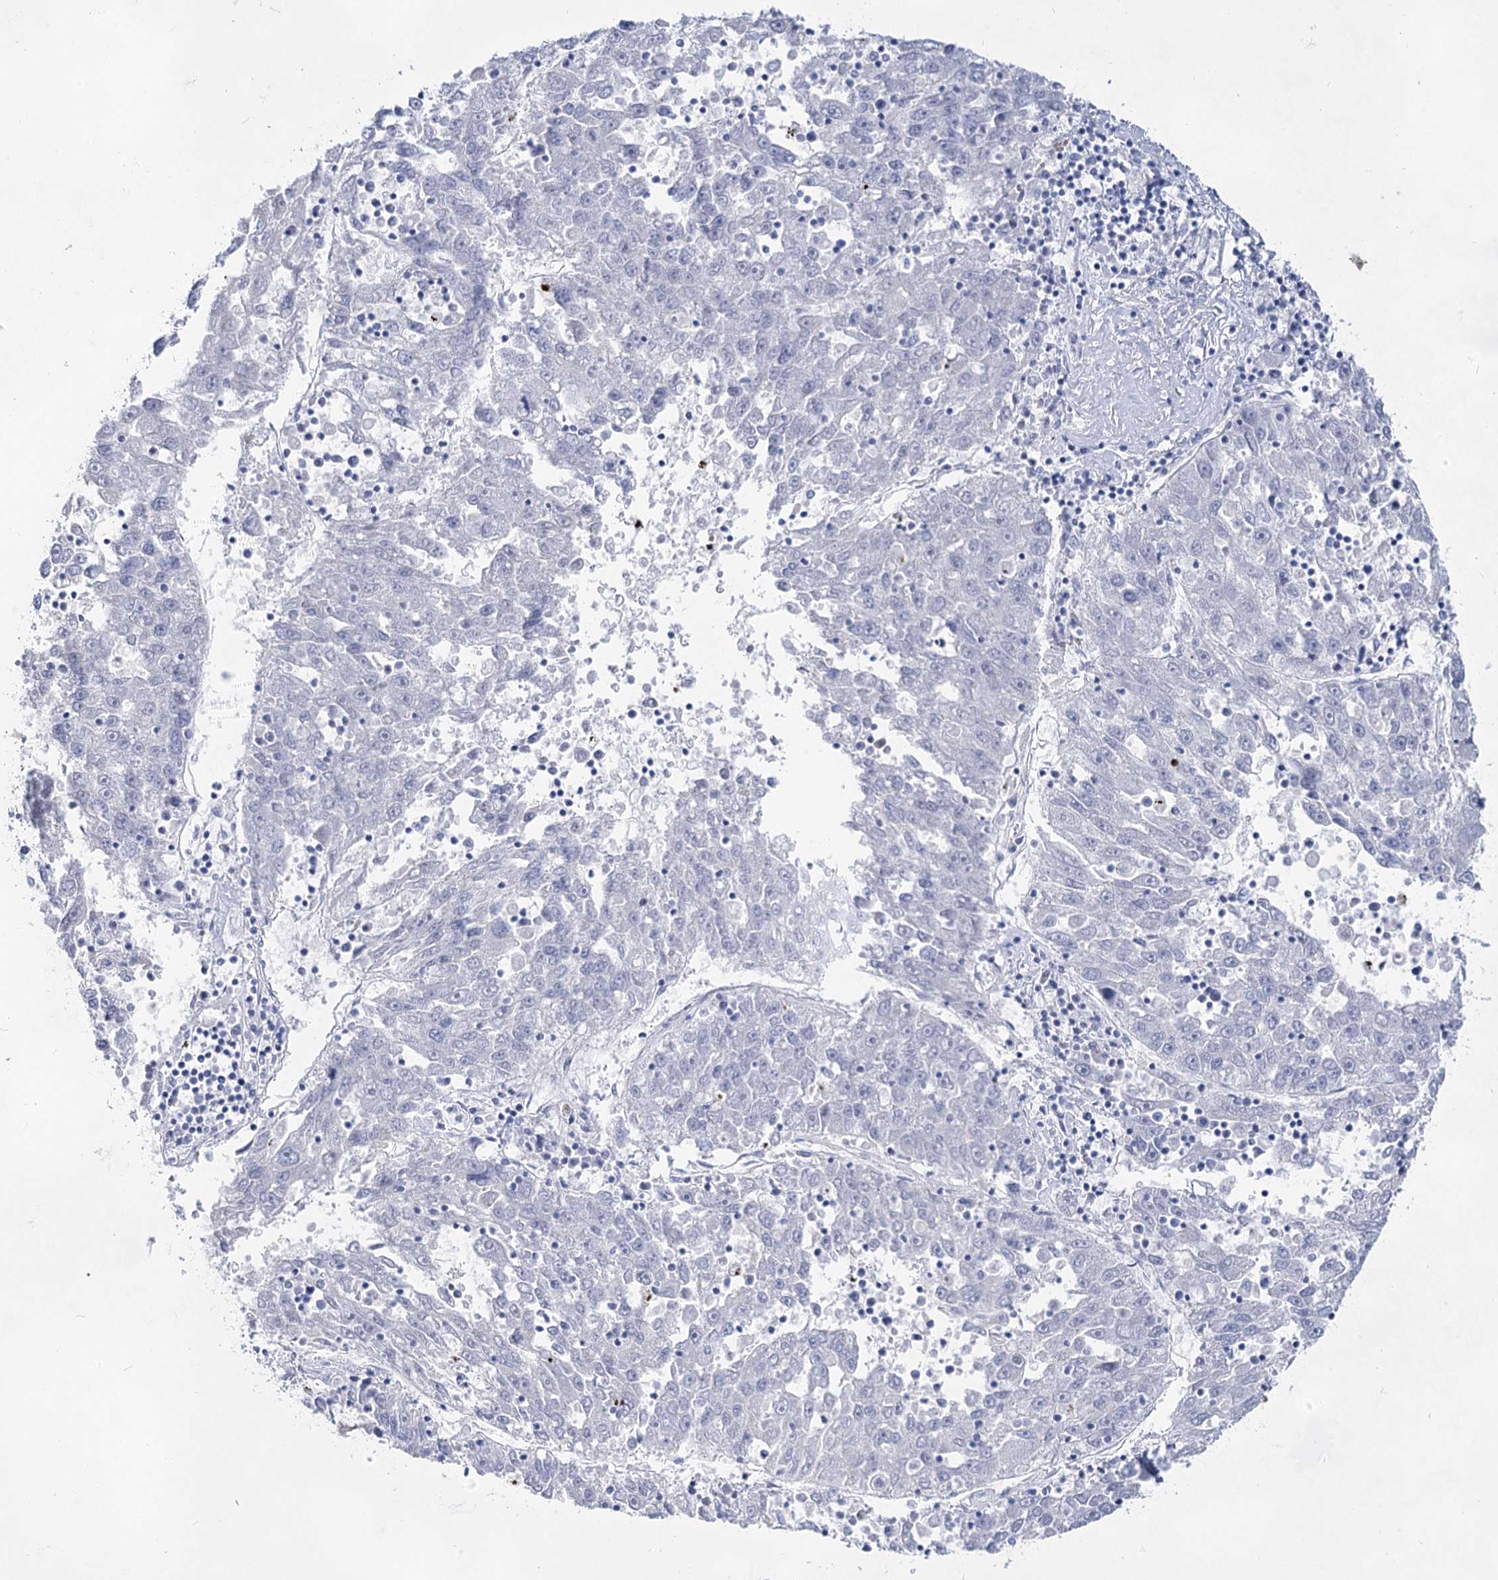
{"staining": {"intensity": "negative", "quantity": "none", "location": "none"}, "tissue": "liver cancer", "cell_type": "Tumor cells", "image_type": "cancer", "snomed": [{"axis": "morphology", "description": "Carcinoma, Hepatocellular, NOS"}, {"axis": "topography", "description": "Liver"}], "caption": "Micrograph shows no significant protein staining in tumor cells of liver cancer (hepatocellular carcinoma).", "gene": "ACRV1", "patient": {"sex": "male", "age": 49}}